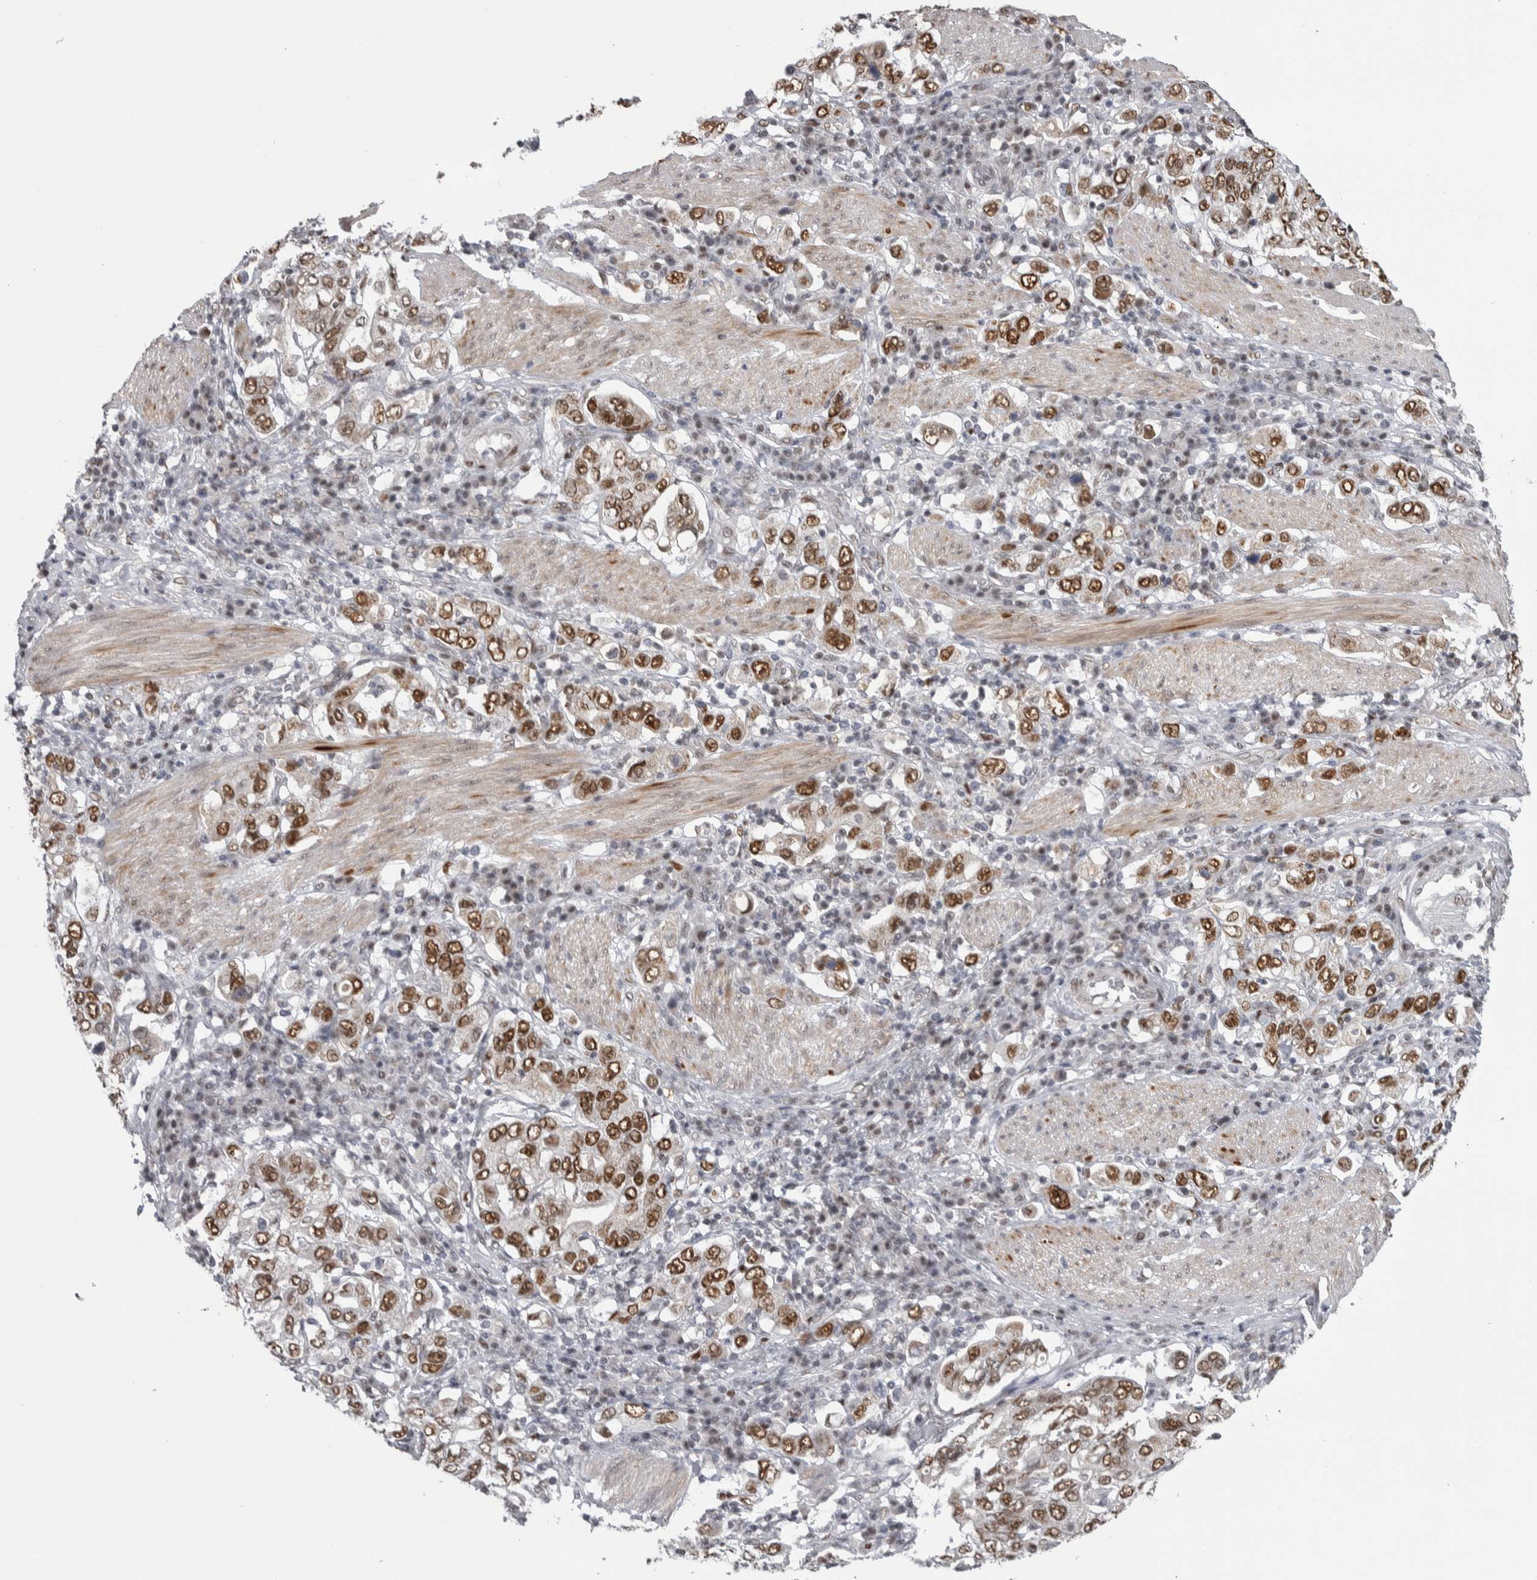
{"staining": {"intensity": "strong", "quantity": ">75%", "location": "nuclear"}, "tissue": "stomach cancer", "cell_type": "Tumor cells", "image_type": "cancer", "snomed": [{"axis": "morphology", "description": "Adenocarcinoma, NOS"}, {"axis": "topography", "description": "Stomach, upper"}], "caption": "Immunohistochemical staining of stomach adenocarcinoma demonstrates high levels of strong nuclear positivity in approximately >75% of tumor cells.", "gene": "HEXIM2", "patient": {"sex": "male", "age": 62}}